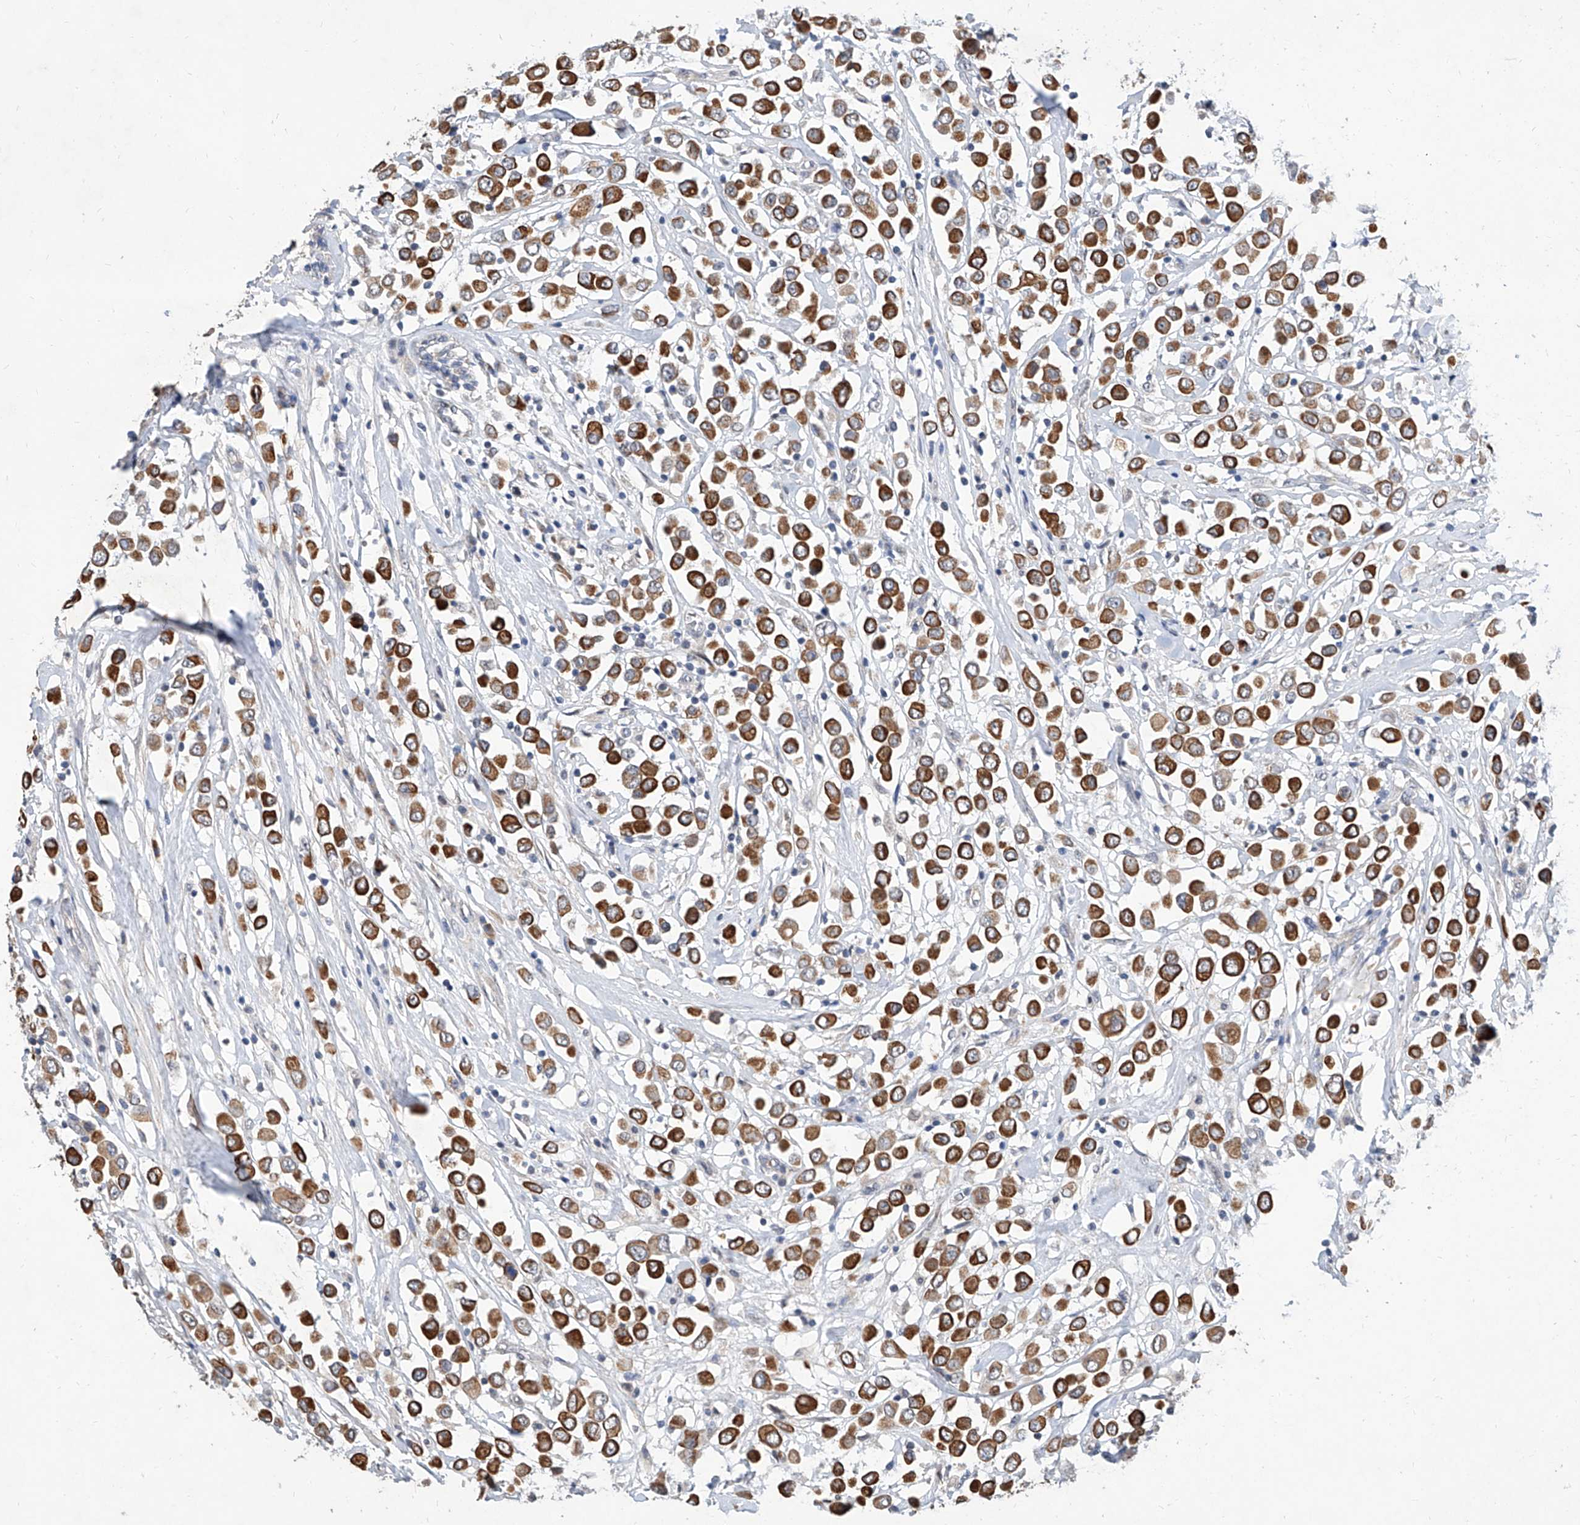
{"staining": {"intensity": "strong", "quantity": ">75%", "location": "cytoplasmic/membranous"}, "tissue": "breast cancer", "cell_type": "Tumor cells", "image_type": "cancer", "snomed": [{"axis": "morphology", "description": "Duct carcinoma"}, {"axis": "topography", "description": "Breast"}], "caption": "A high-resolution micrograph shows IHC staining of breast infiltrating ductal carcinoma, which shows strong cytoplasmic/membranous positivity in about >75% of tumor cells.", "gene": "MFSD4B", "patient": {"sex": "female", "age": 61}}